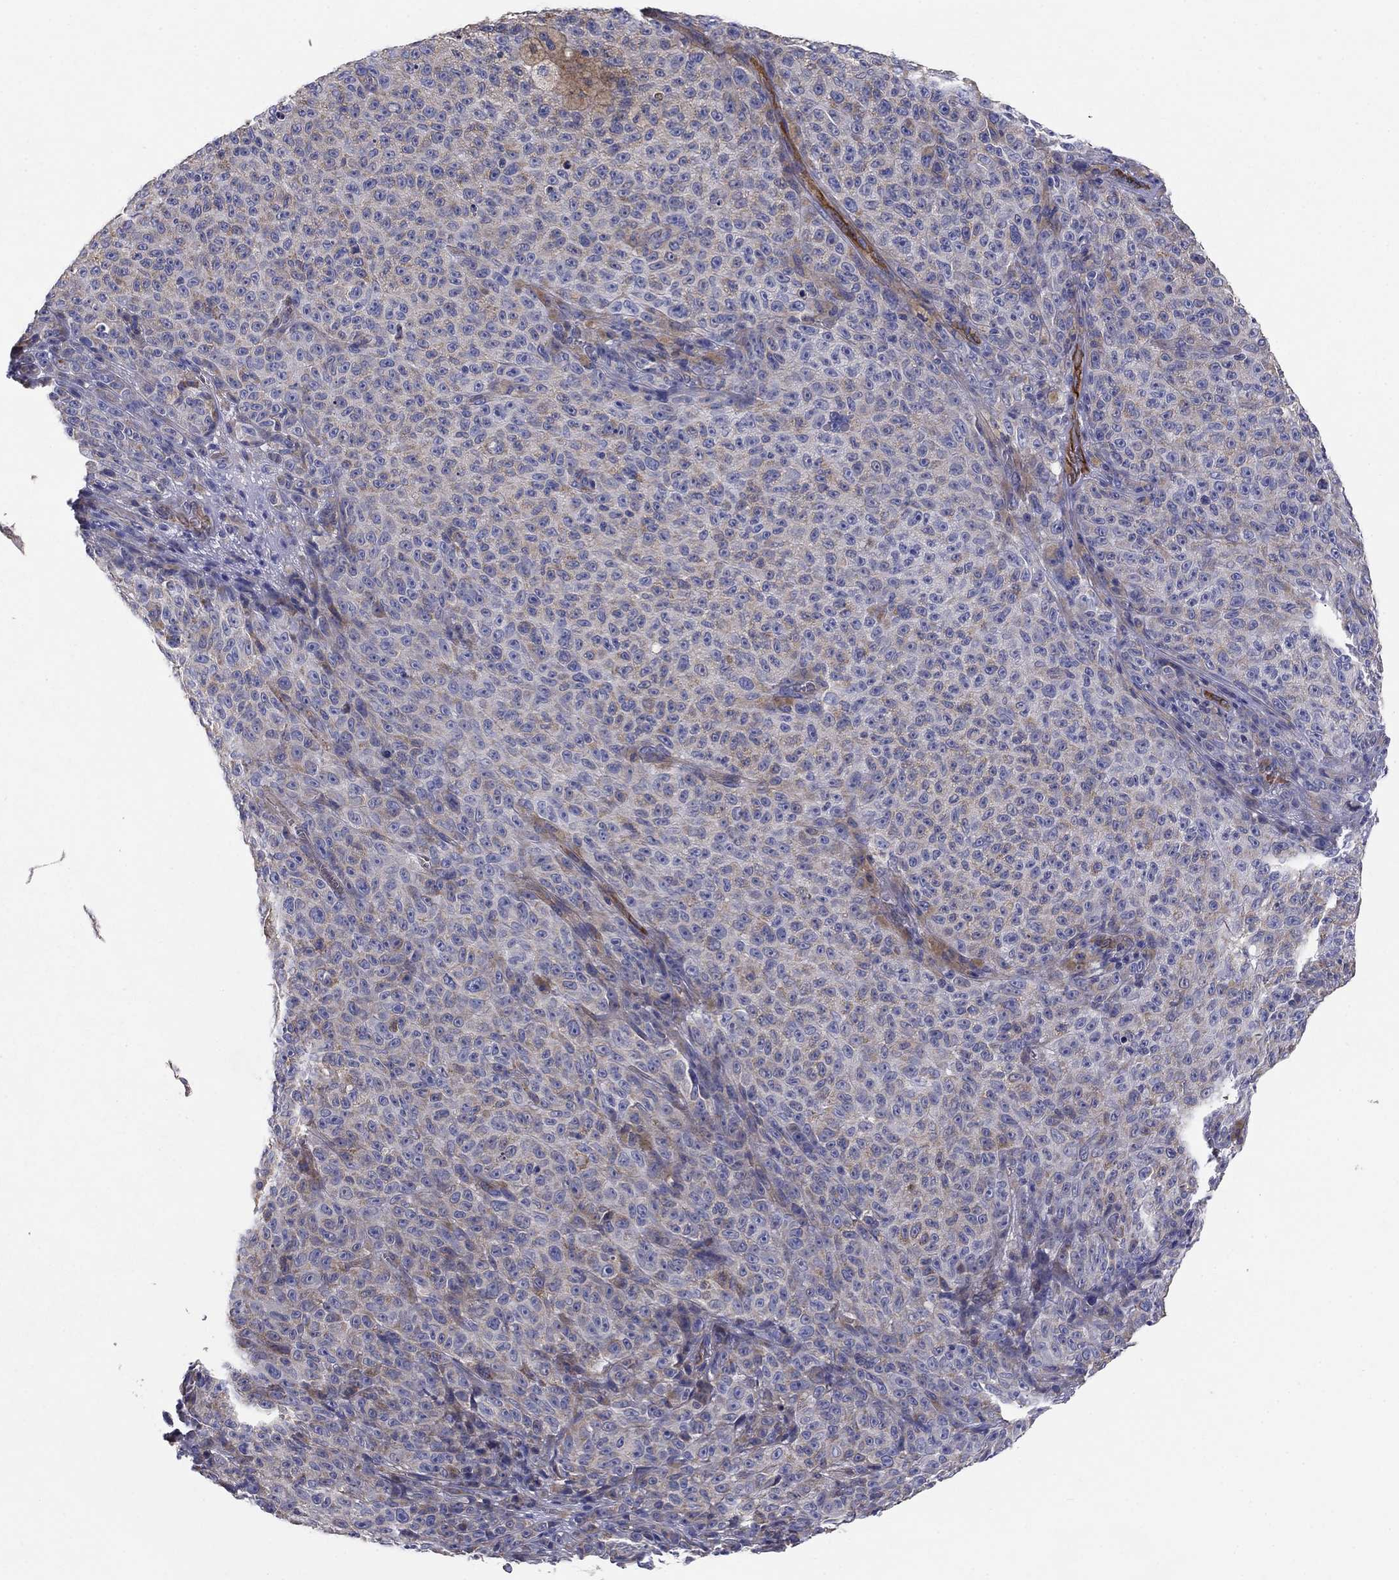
{"staining": {"intensity": "negative", "quantity": "none", "location": "none"}, "tissue": "melanoma", "cell_type": "Tumor cells", "image_type": "cancer", "snomed": [{"axis": "morphology", "description": "Malignant melanoma, NOS"}, {"axis": "topography", "description": "Skin"}], "caption": "A high-resolution photomicrograph shows immunohistochemistry (IHC) staining of malignant melanoma, which reveals no significant staining in tumor cells.", "gene": "EMP2", "patient": {"sex": "female", "age": 82}}